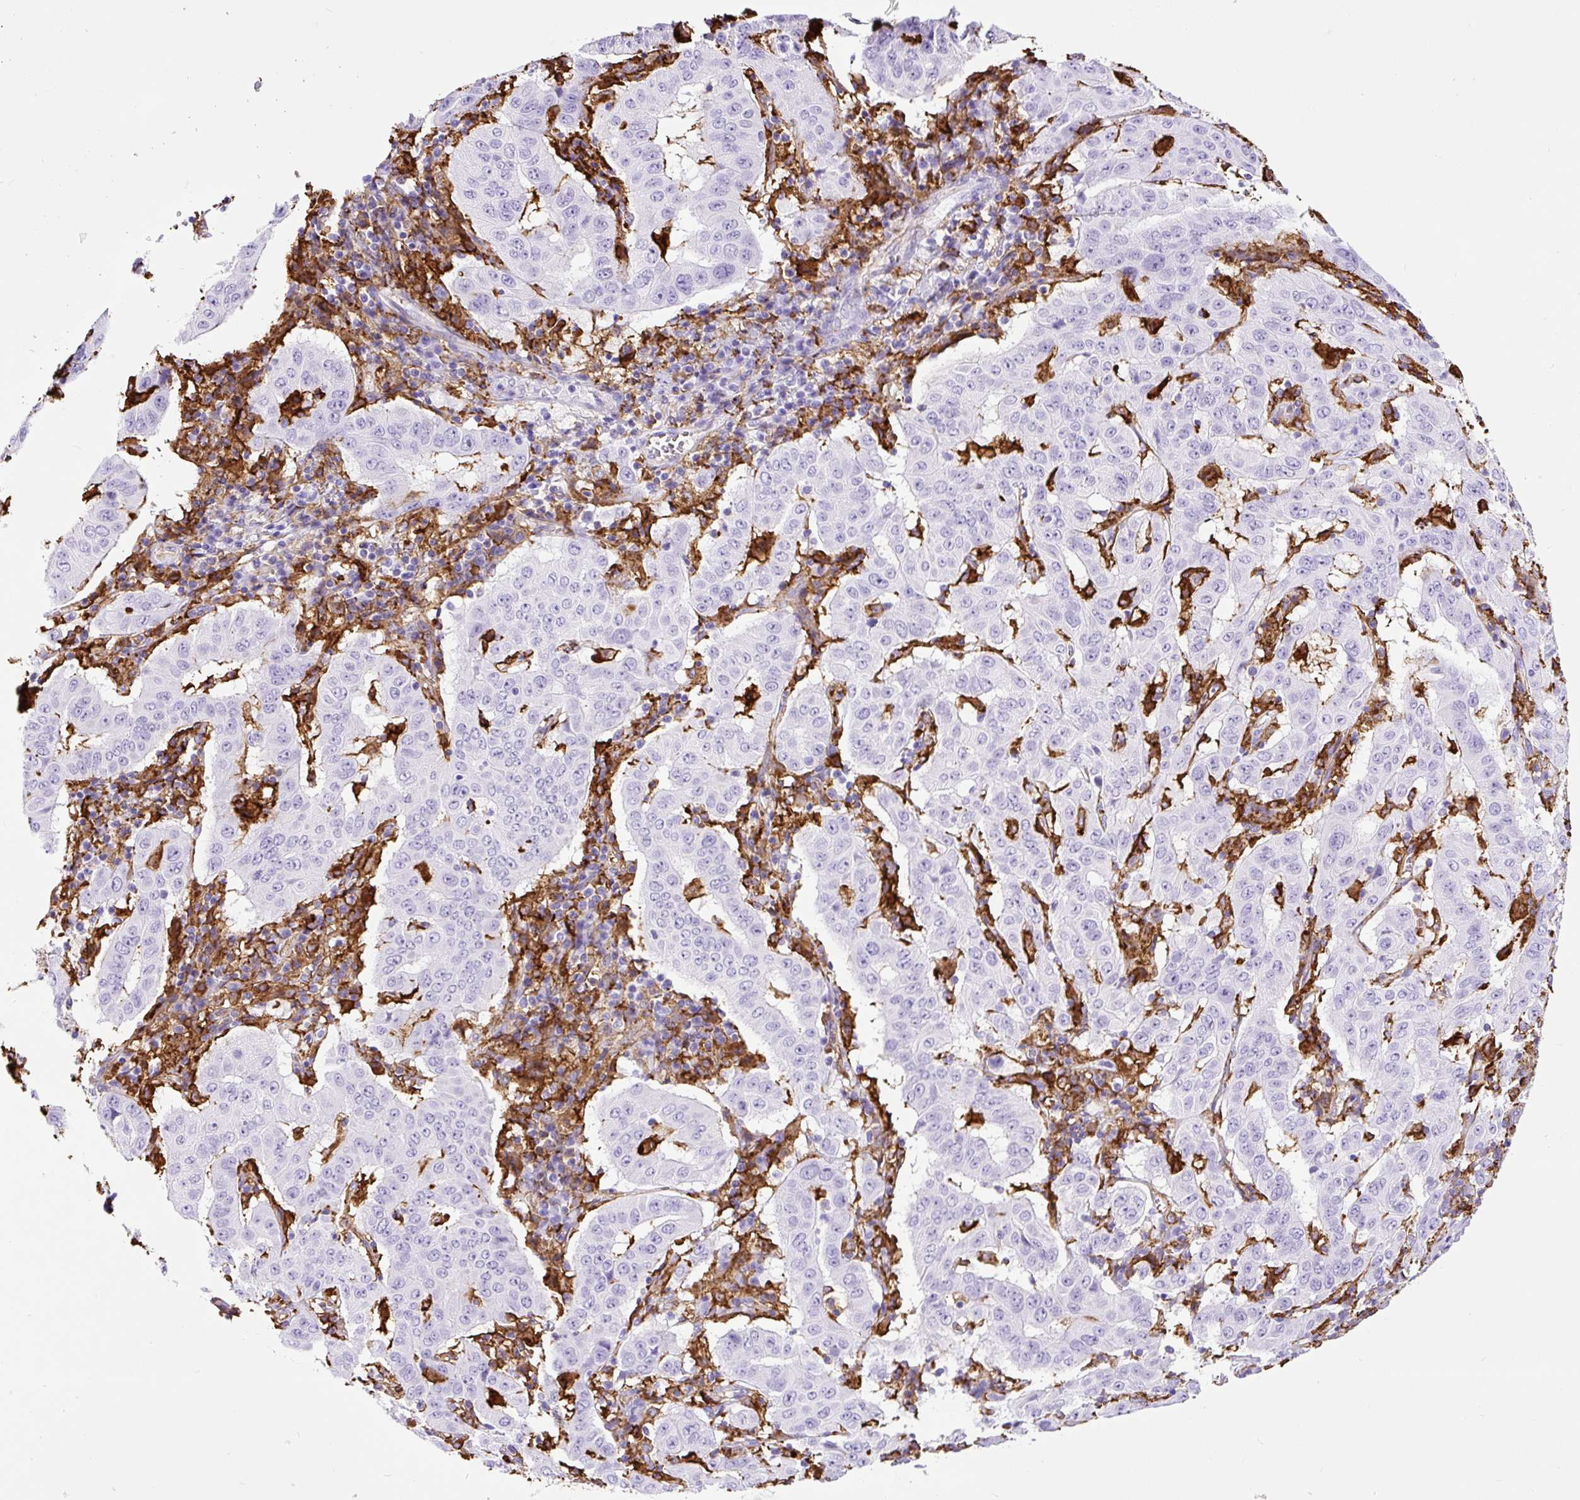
{"staining": {"intensity": "negative", "quantity": "none", "location": "none"}, "tissue": "pancreatic cancer", "cell_type": "Tumor cells", "image_type": "cancer", "snomed": [{"axis": "morphology", "description": "Adenocarcinoma, NOS"}, {"axis": "topography", "description": "Pancreas"}], "caption": "Protein analysis of adenocarcinoma (pancreatic) reveals no significant expression in tumor cells.", "gene": "HLA-DRA", "patient": {"sex": "male", "age": 63}}